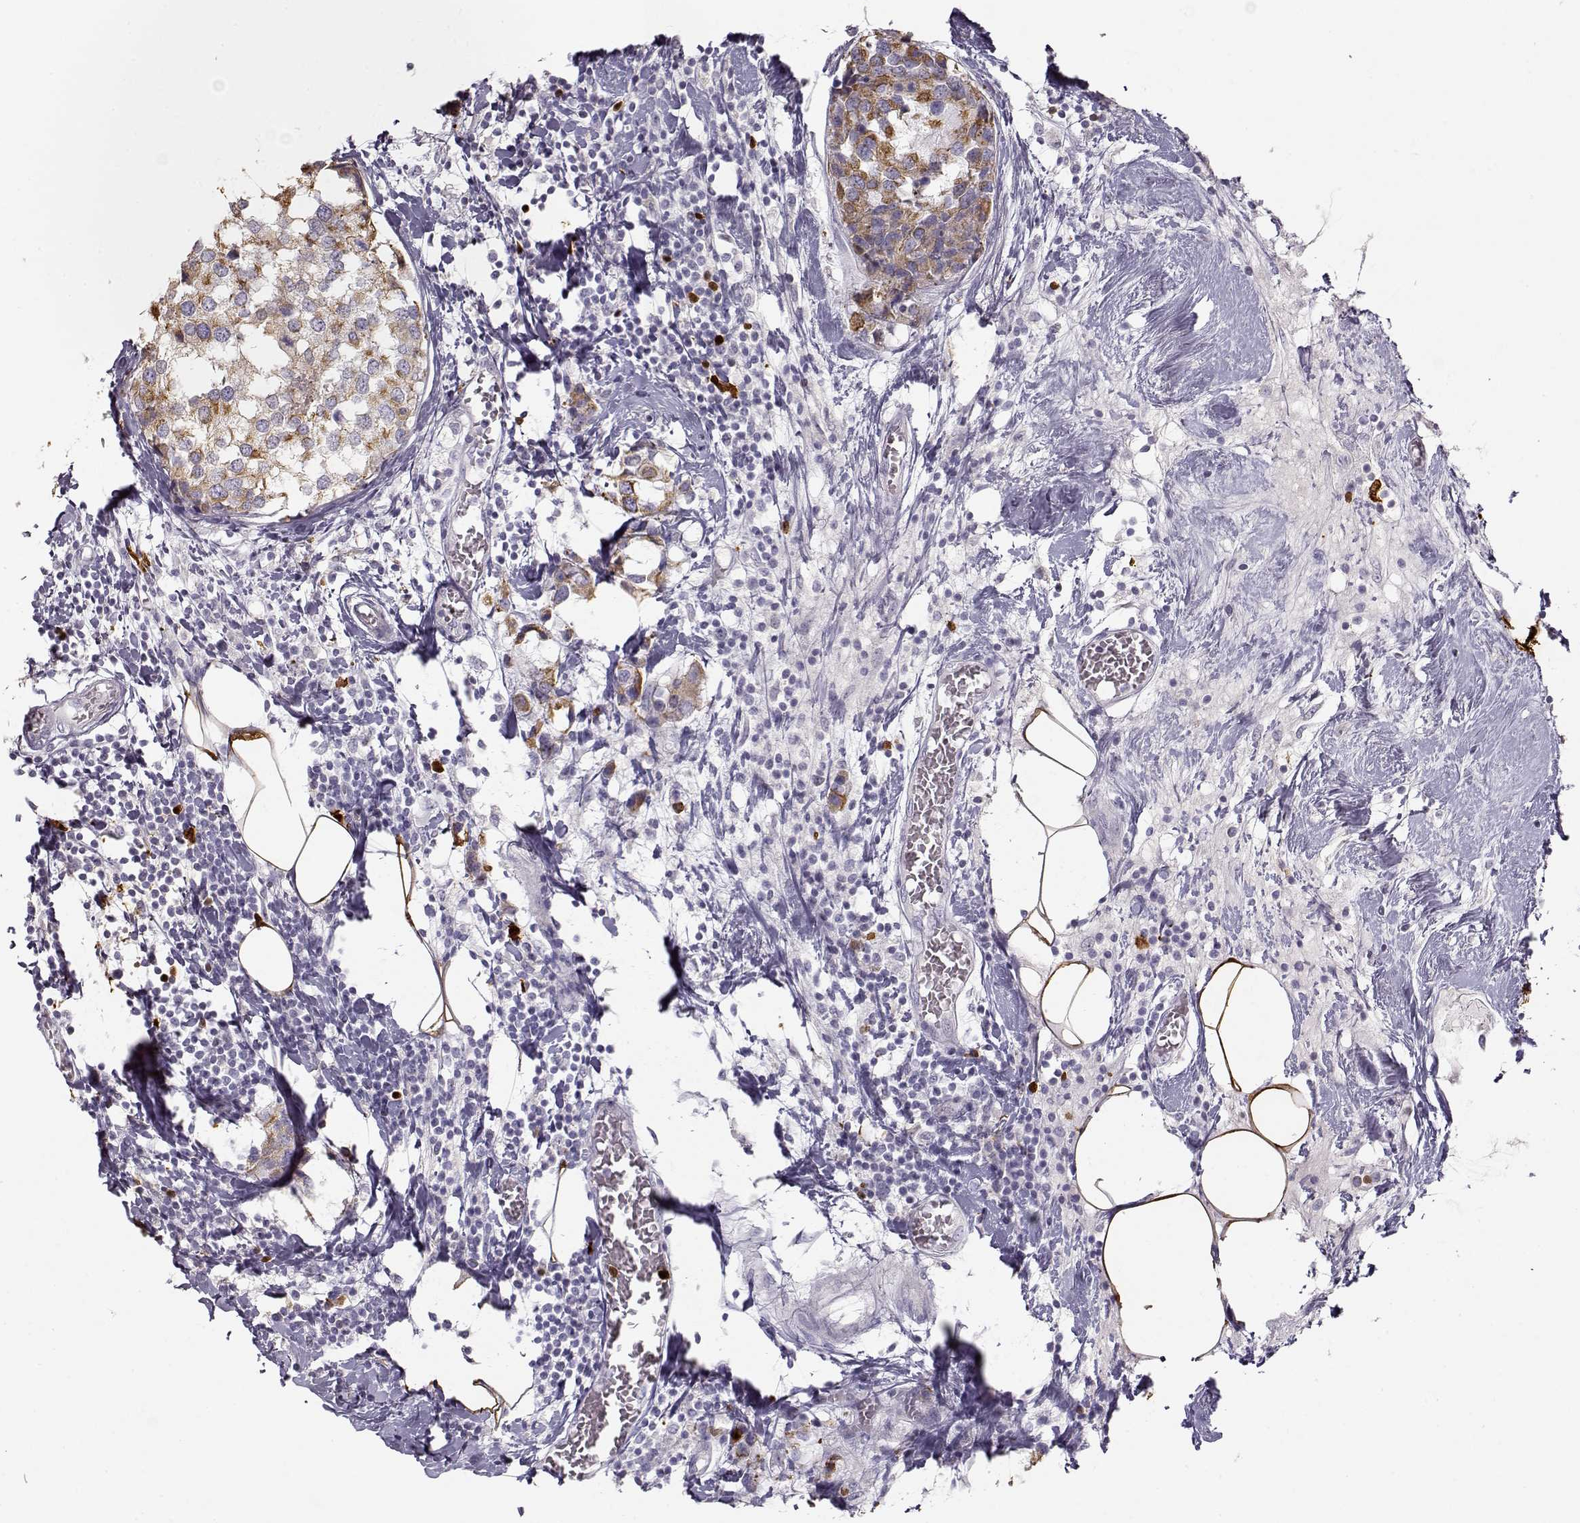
{"staining": {"intensity": "moderate", "quantity": "25%-75%", "location": "cytoplasmic/membranous"}, "tissue": "breast cancer", "cell_type": "Tumor cells", "image_type": "cancer", "snomed": [{"axis": "morphology", "description": "Lobular carcinoma"}, {"axis": "topography", "description": "Breast"}], "caption": "About 25%-75% of tumor cells in breast lobular carcinoma display moderate cytoplasmic/membranous protein staining as visualized by brown immunohistochemical staining.", "gene": "S100B", "patient": {"sex": "female", "age": 59}}